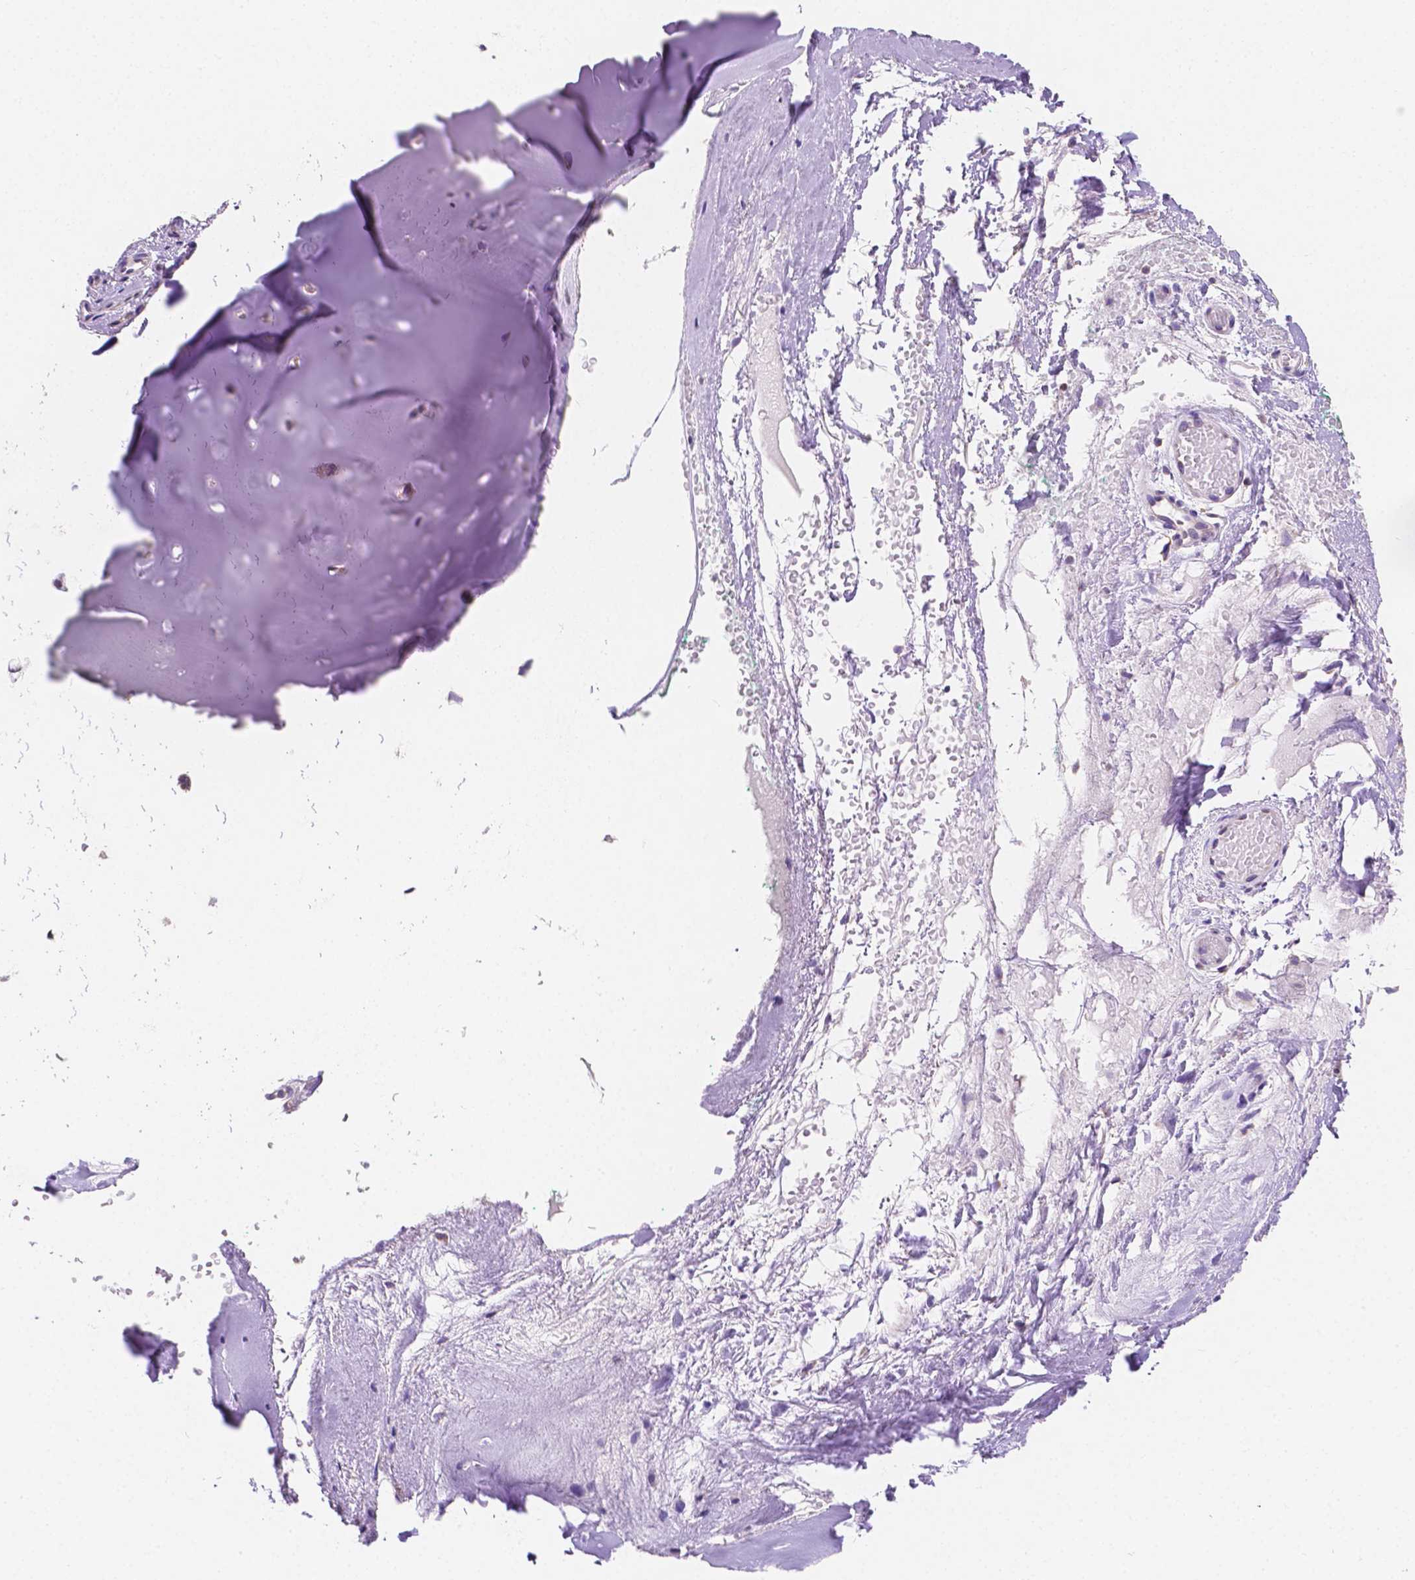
{"staining": {"intensity": "negative", "quantity": "none", "location": "none"}, "tissue": "adipose tissue", "cell_type": "Adipocytes", "image_type": "normal", "snomed": [{"axis": "morphology", "description": "Normal tissue, NOS"}, {"axis": "morphology", "description": "Basal cell carcinoma"}, {"axis": "topography", "description": "Cartilage tissue"}, {"axis": "topography", "description": "Nasopharynx"}, {"axis": "topography", "description": "Oral tissue"}], "caption": "High power microscopy histopathology image of an immunohistochemistry photomicrograph of benign adipose tissue, revealing no significant staining in adipocytes. The staining is performed using DAB (3,3'-diaminobenzidine) brown chromogen with nuclei counter-stained in using hematoxylin.", "gene": "TMEM130", "patient": {"sex": "female", "age": 77}}